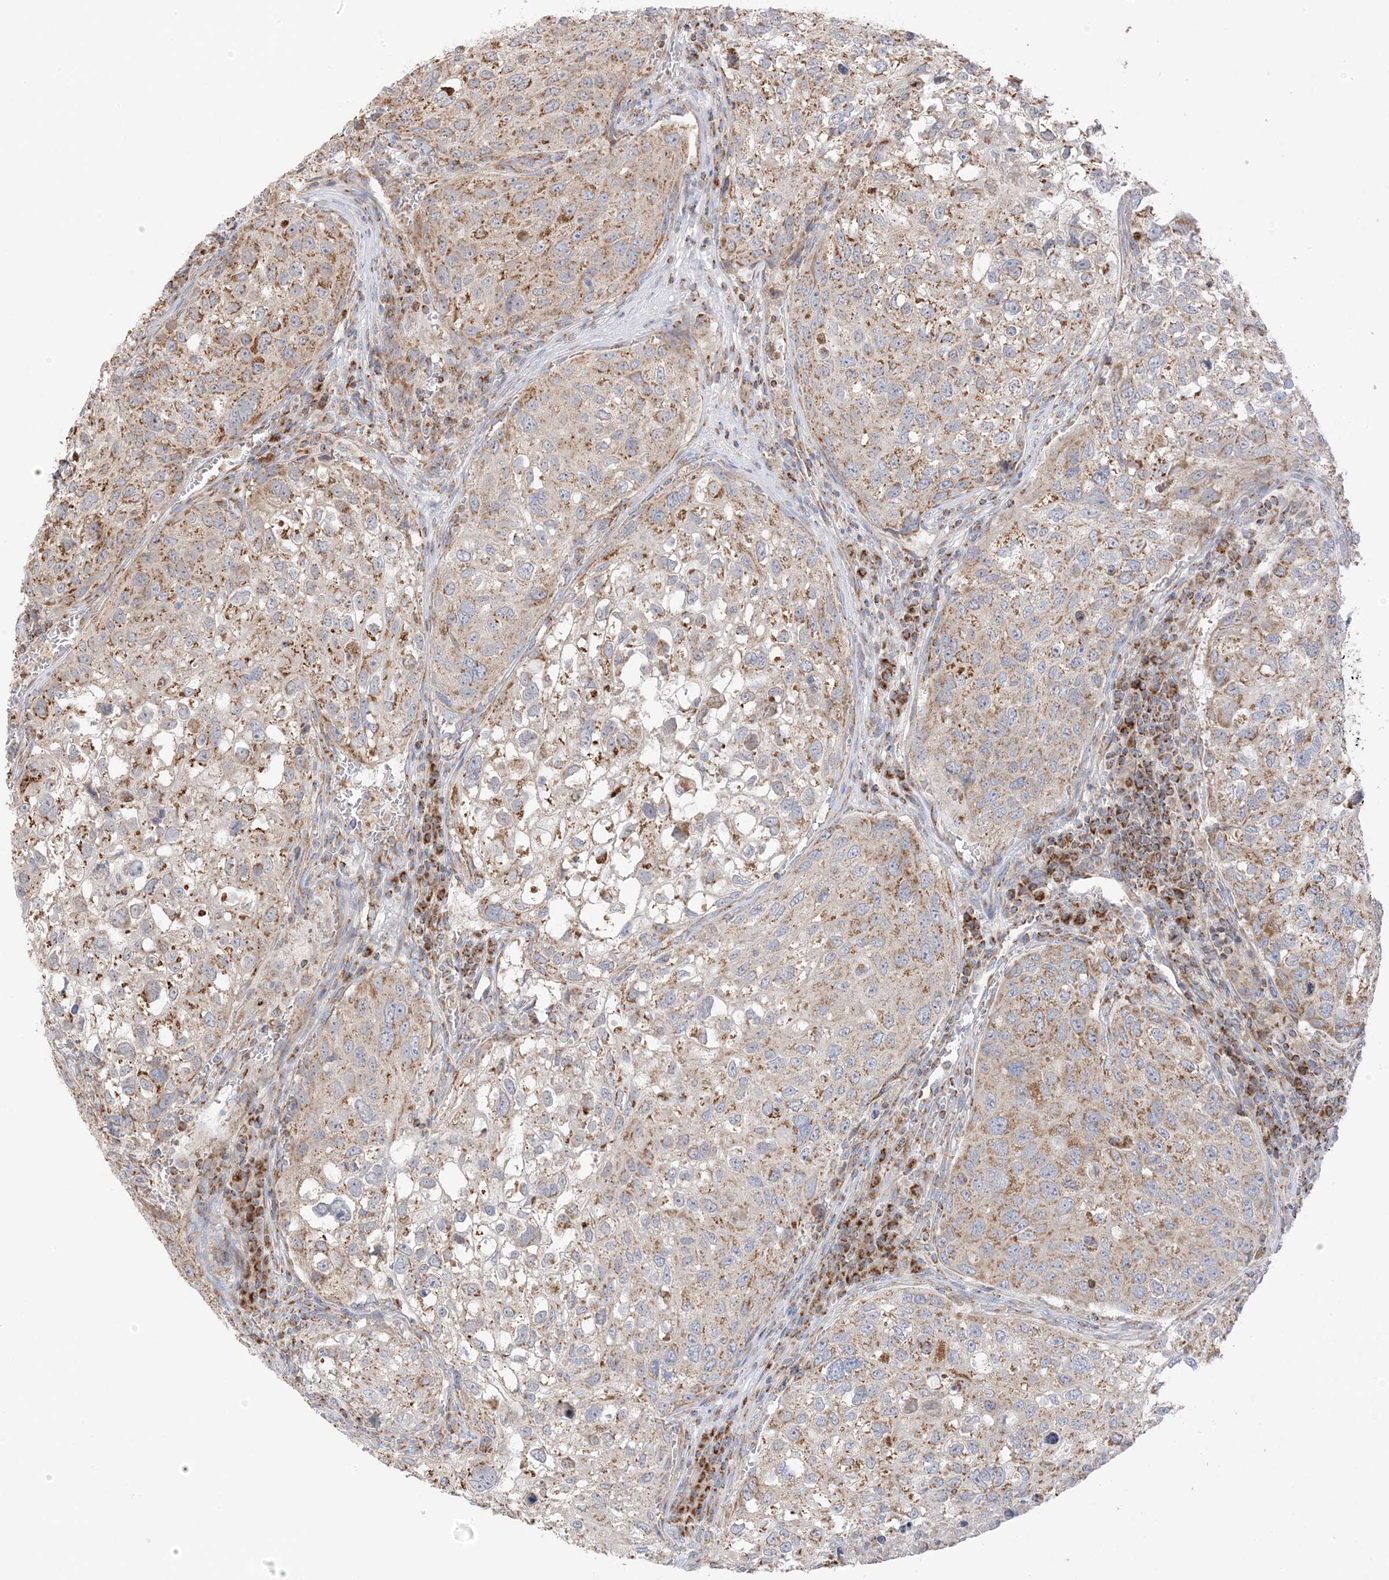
{"staining": {"intensity": "moderate", "quantity": ">75%", "location": "cytoplasmic/membranous"}, "tissue": "urothelial cancer", "cell_type": "Tumor cells", "image_type": "cancer", "snomed": [{"axis": "morphology", "description": "Urothelial carcinoma, High grade"}, {"axis": "topography", "description": "Lymph node"}, {"axis": "topography", "description": "Urinary bladder"}], "caption": "Urothelial cancer stained with DAB immunohistochemistry (IHC) demonstrates medium levels of moderate cytoplasmic/membranous expression in approximately >75% of tumor cells. (Stains: DAB in brown, nuclei in blue, Microscopy: brightfield microscopy at high magnification).", "gene": "SLC25A12", "patient": {"sex": "male", "age": 51}}